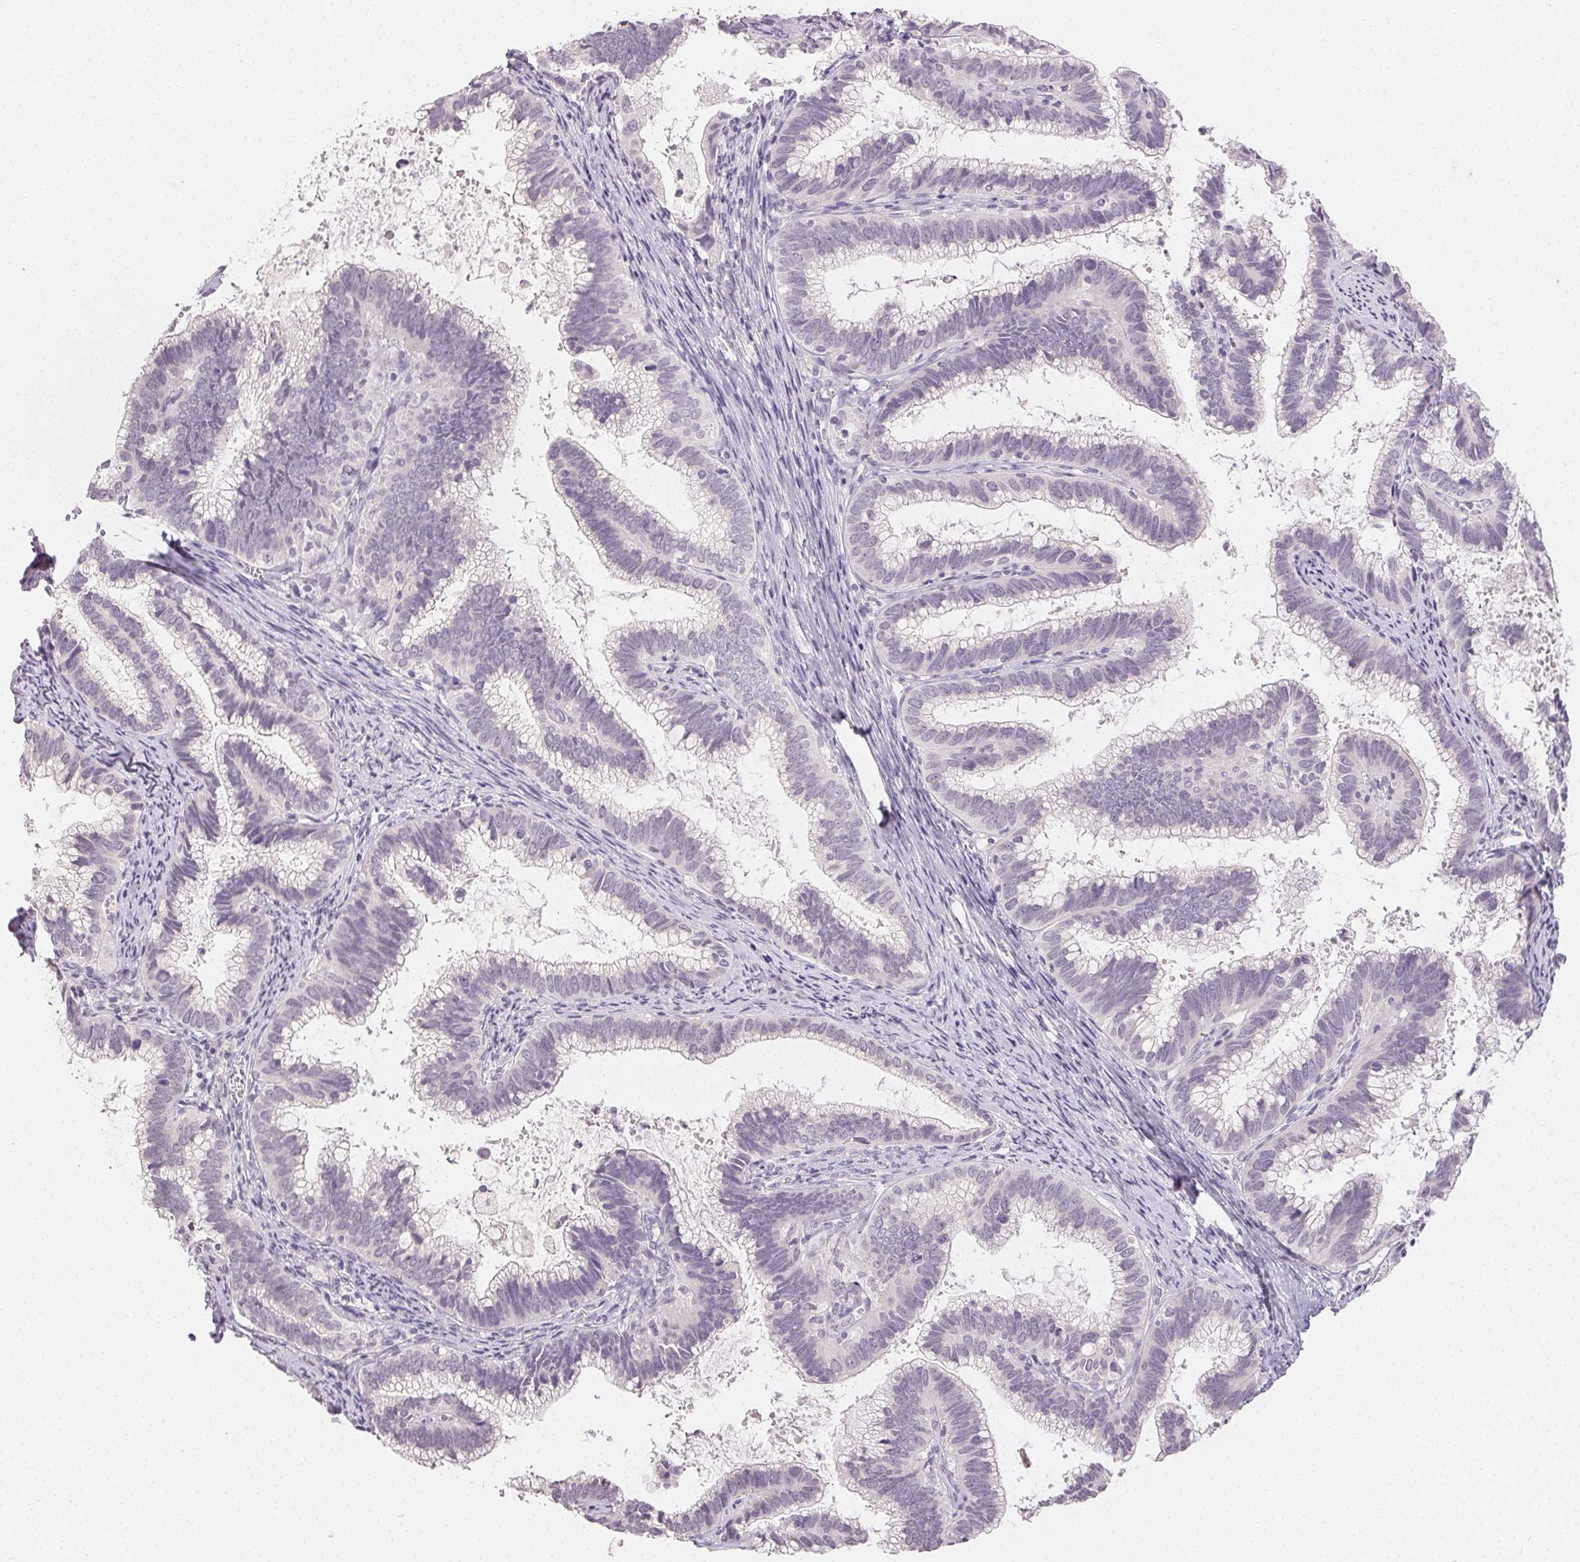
{"staining": {"intensity": "negative", "quantity": "none", "location": "none"}, "tissue": "cervical cancer", "cell_type": "Tumor cells", "image_type": "cancer", "snomed": [{"axis": "morphology", "description": "Adenocarcinoma, NOS"}, {"axis": "topography", "description": "Cervix"}], "caption": "Immunohistochemical staining of cervical adenocarcinoma reveals no significant staining in tumor cells.", "gene": "TMEM174", "patient": {"sex": "female", "age": 61}}